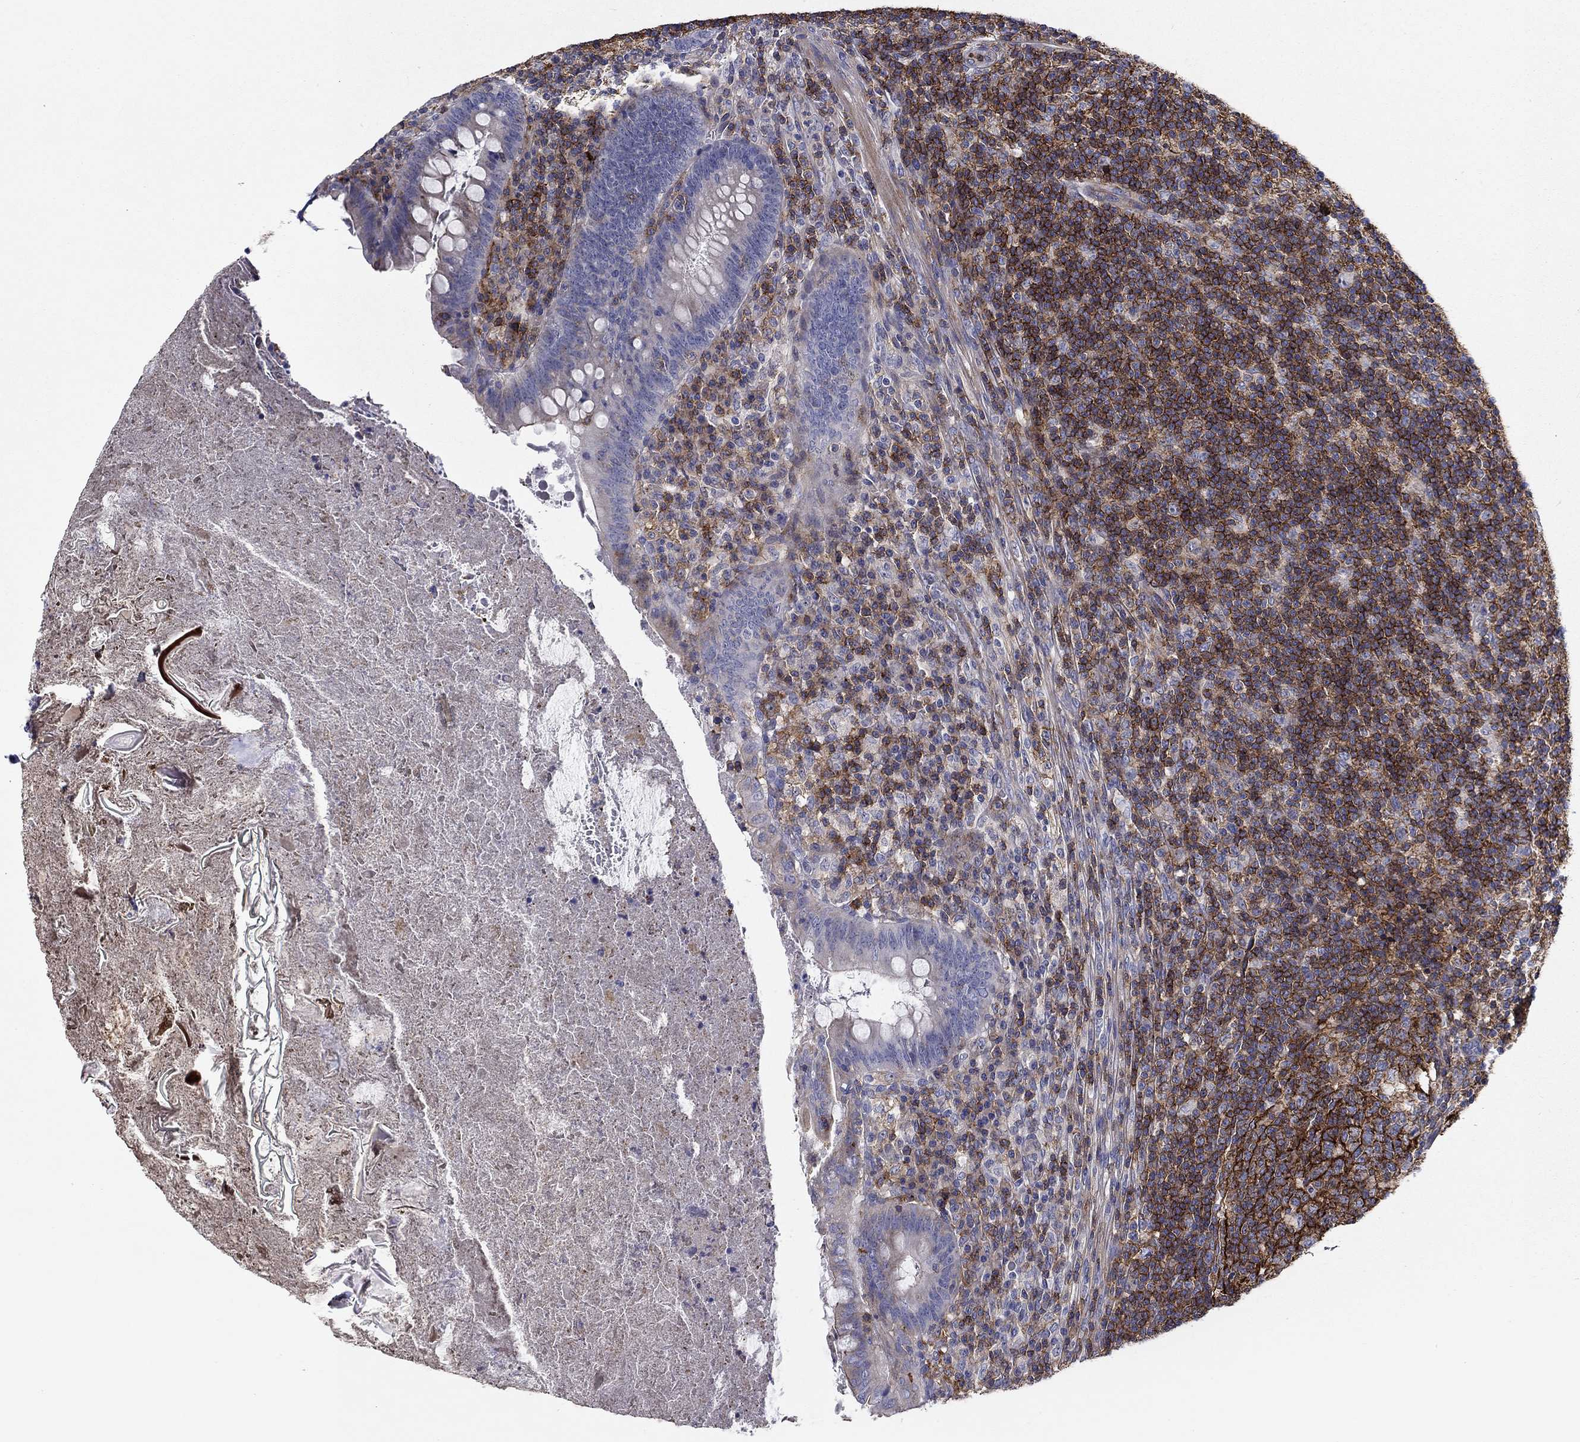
{"staining": {"intensity": "negative", "quantity": "none", "location": "none"}, "tissue": "appendix", "cell_type": "Glandular cells", "image_type": "normal", "snomed": [{"axis": "morphology", "description": "Normal tissue, NOS"}, {"axis": "topography", "description": "Appendix"}], "caption": "Protein analysis of unremarkable appendix reveals no significant expression in glandular cells.", "gene": "SIT1", "patient": {"sex": "male", "age": 47}}